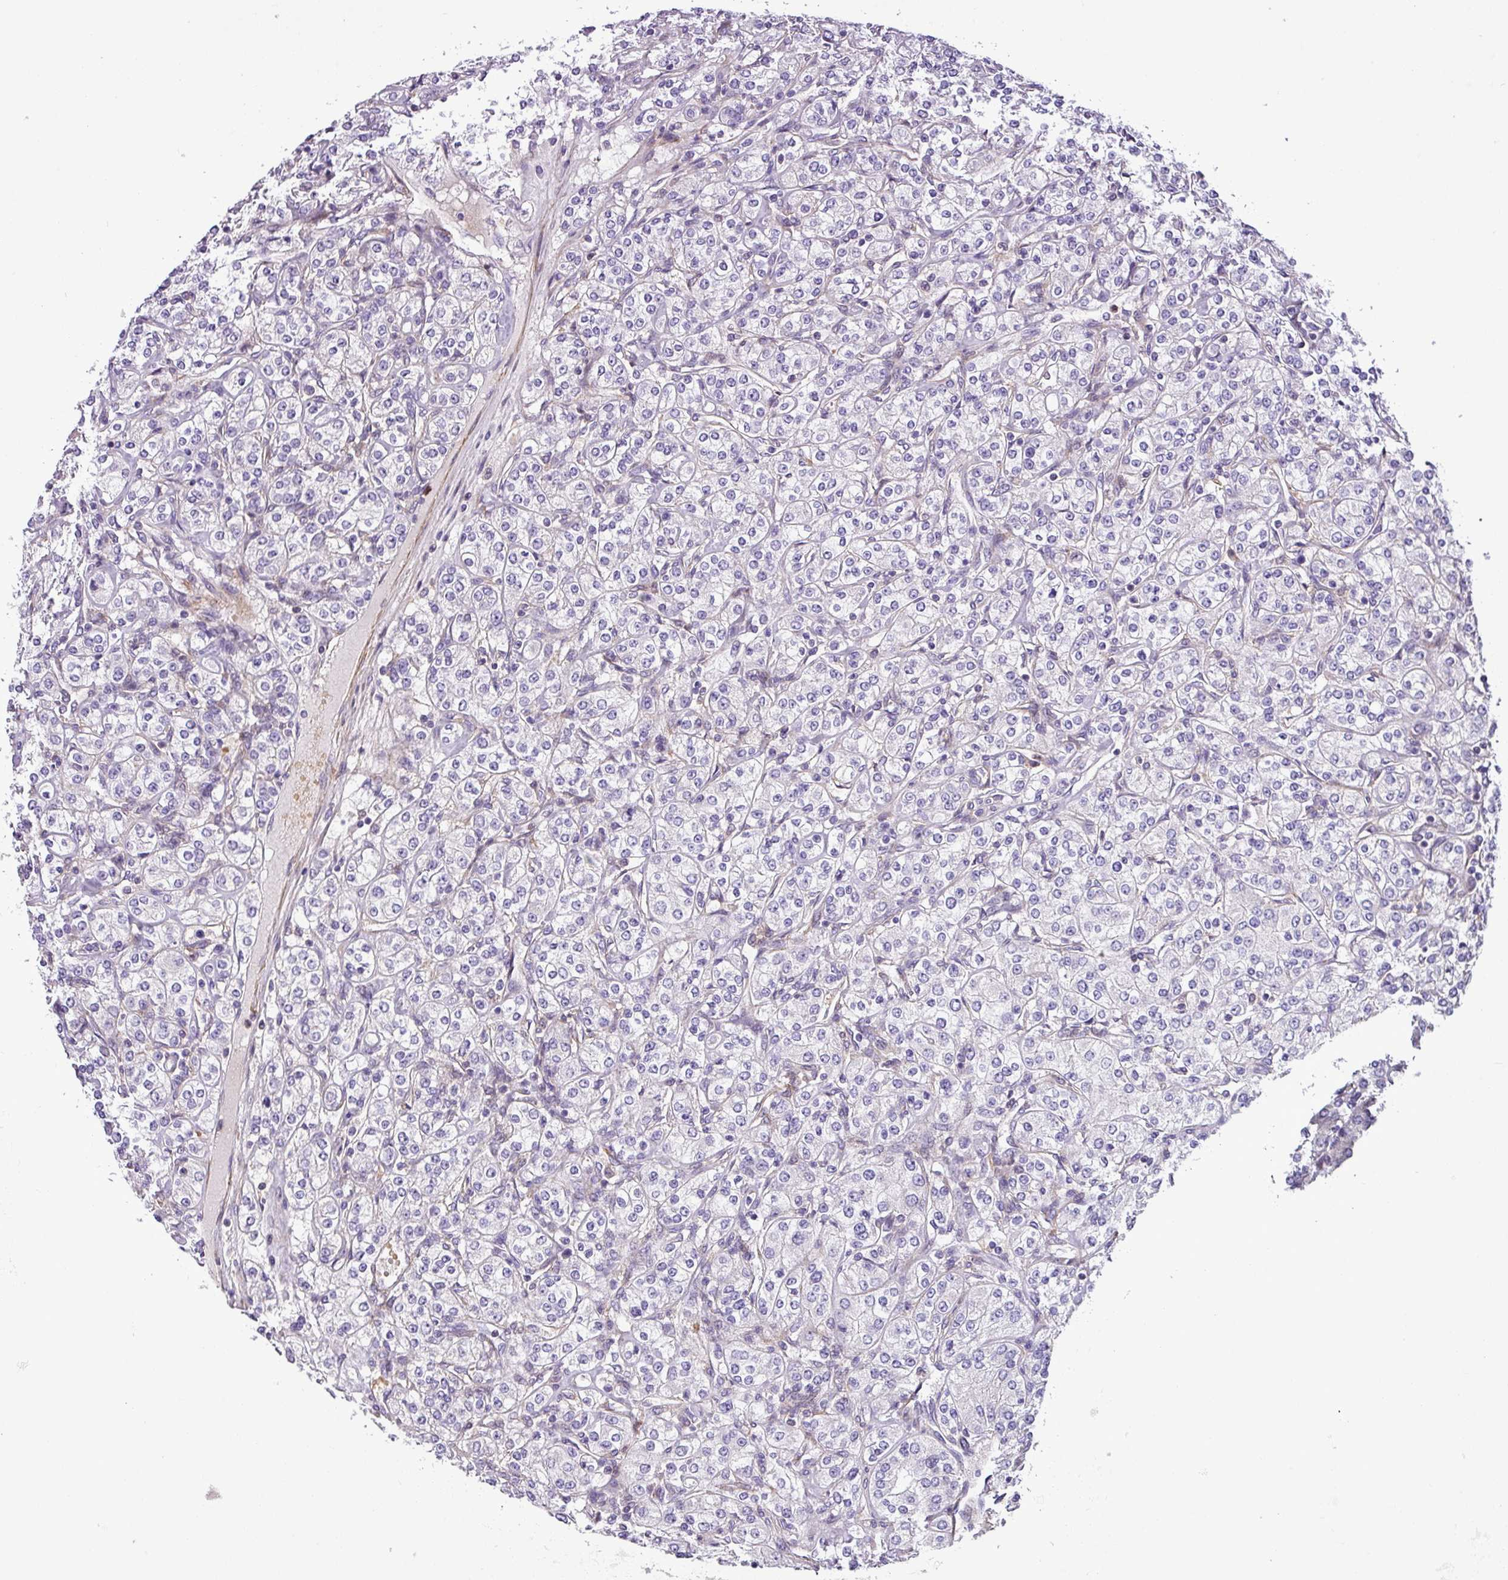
{"staining": {"intensity": "negative", "quantity": "none", "location": "none"}, "tissue": "renal cancer", "cell_type": "Tumor cells", "image_type": "cancer", "snomed": [{"axis": "morphology", "description": "Adenocarcinoma, NOS"}, {"axis": "topography", "description": "Kidney"}], "caption": "DAB (3,3'-diaminobenzidine) immunohistochemical staining of renal cancer (adenocarcinoma) shows no significant positivity in tumor cells.", "gene": "NBEAL2", "patient": {"sex": "male", "age": 77}}